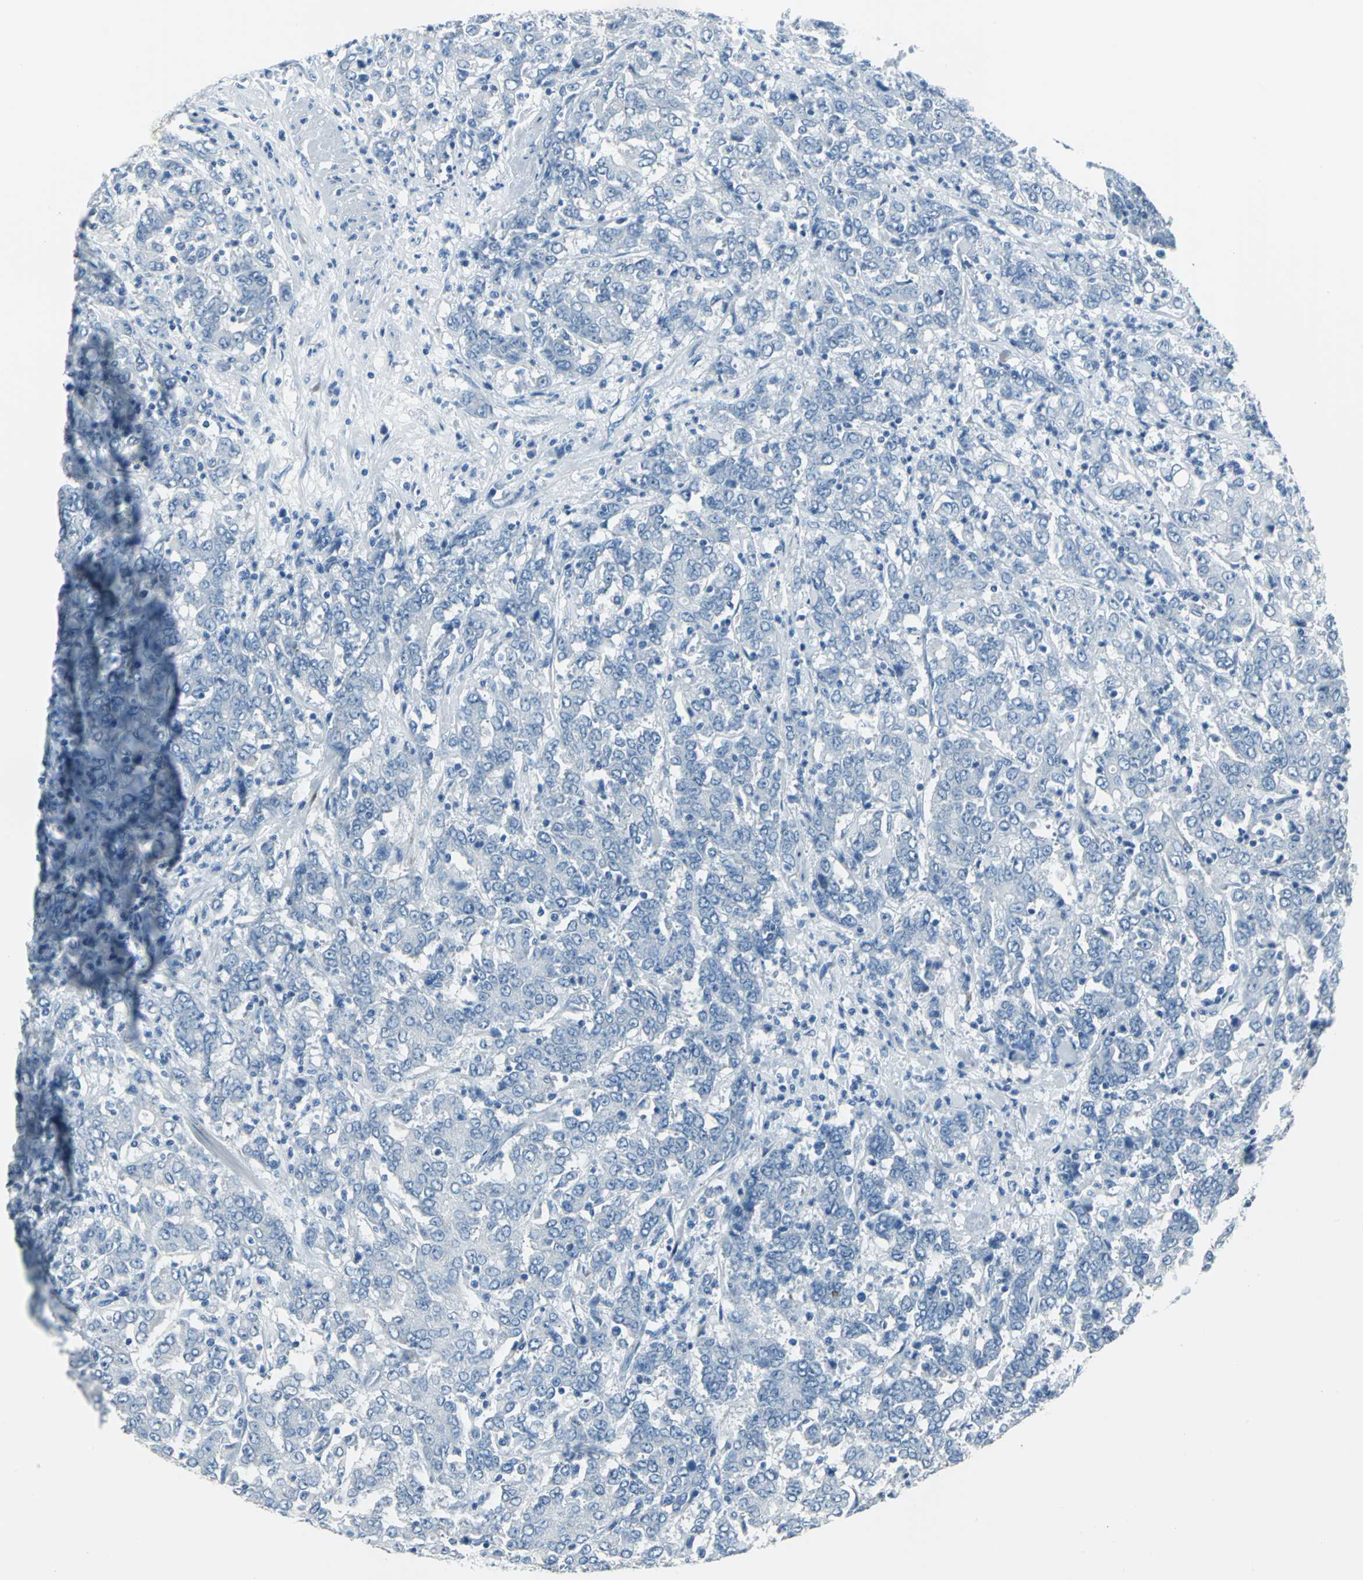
{"staining": {"intensity": "negative", "quantity": "none", "location": "none"}, "tissue": "stomach cancer", "cell_type": "Tumor cells", "image_type": "cancer", "snomed": [{"axis": "morphology", "description": "Adenocarcinoma, NOS"}, {"axis": "topography", "description": "Stomach, lower"}], "caption": "This is an IHC histopathology image of stomach cancer (adenocarcinoma). There is no staining in tumor cells.", "gene": "DNAI2", "patient": {"sex": "female", "age": 71}}